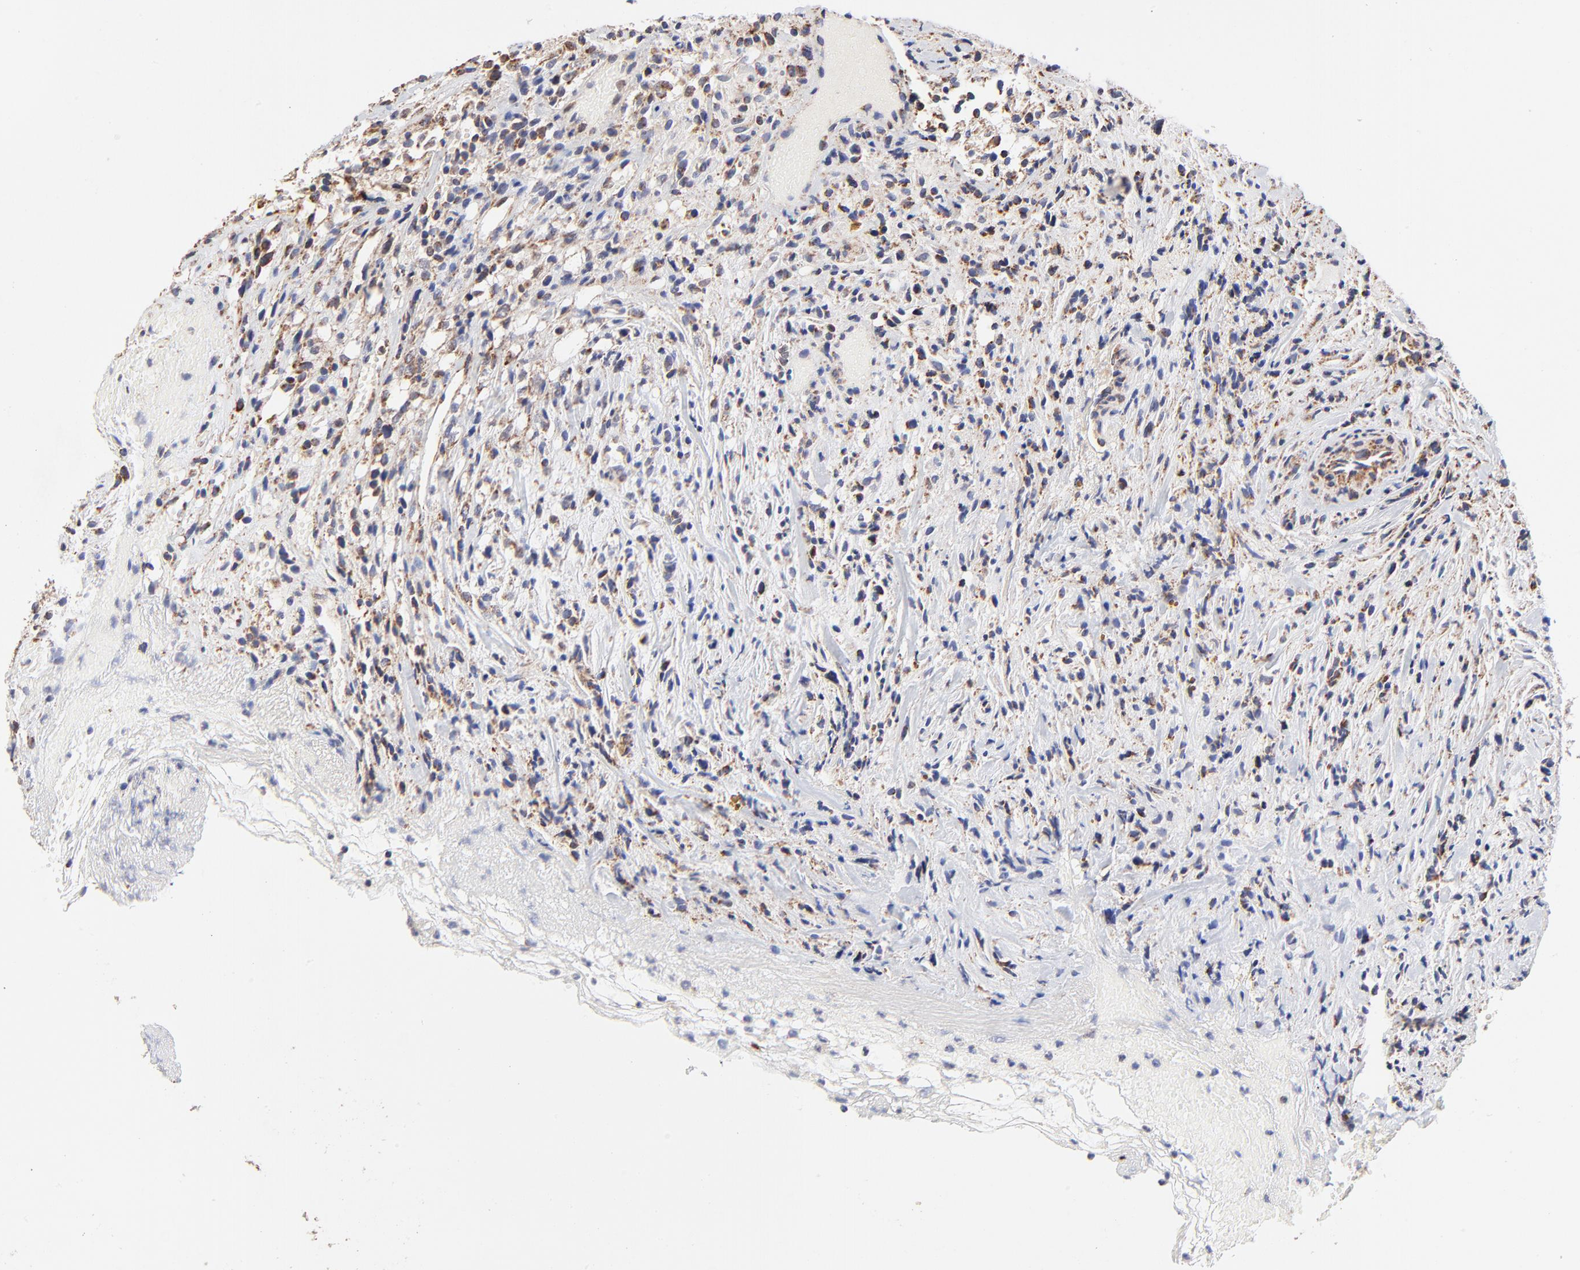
{"staining": {"intensity": "moderate", "quantity": ">75%", "location": "cytoplasmic/membranous"}, "tissue": "glioma", "cell_type": "Tumor cells", "image_type": "cancer", "snomed": [{"axis": "morphology", "description": "Glioma, malignant, High grade"}, {"axis": "topography", "description": "Brain"}], "caption": "Immunohistochemistry photomicrograph of neoplastic tissue: human high-grade glioma (malignant) stained using IHC displays medium levels of moderate protein expression localized specifically in the cytoplasmic/membranous of tumor cells, appearing as a cytoplasmic/membranous brown color.", "gene": "SSBP1", "patient": {"sex": "male", "age": 66}}